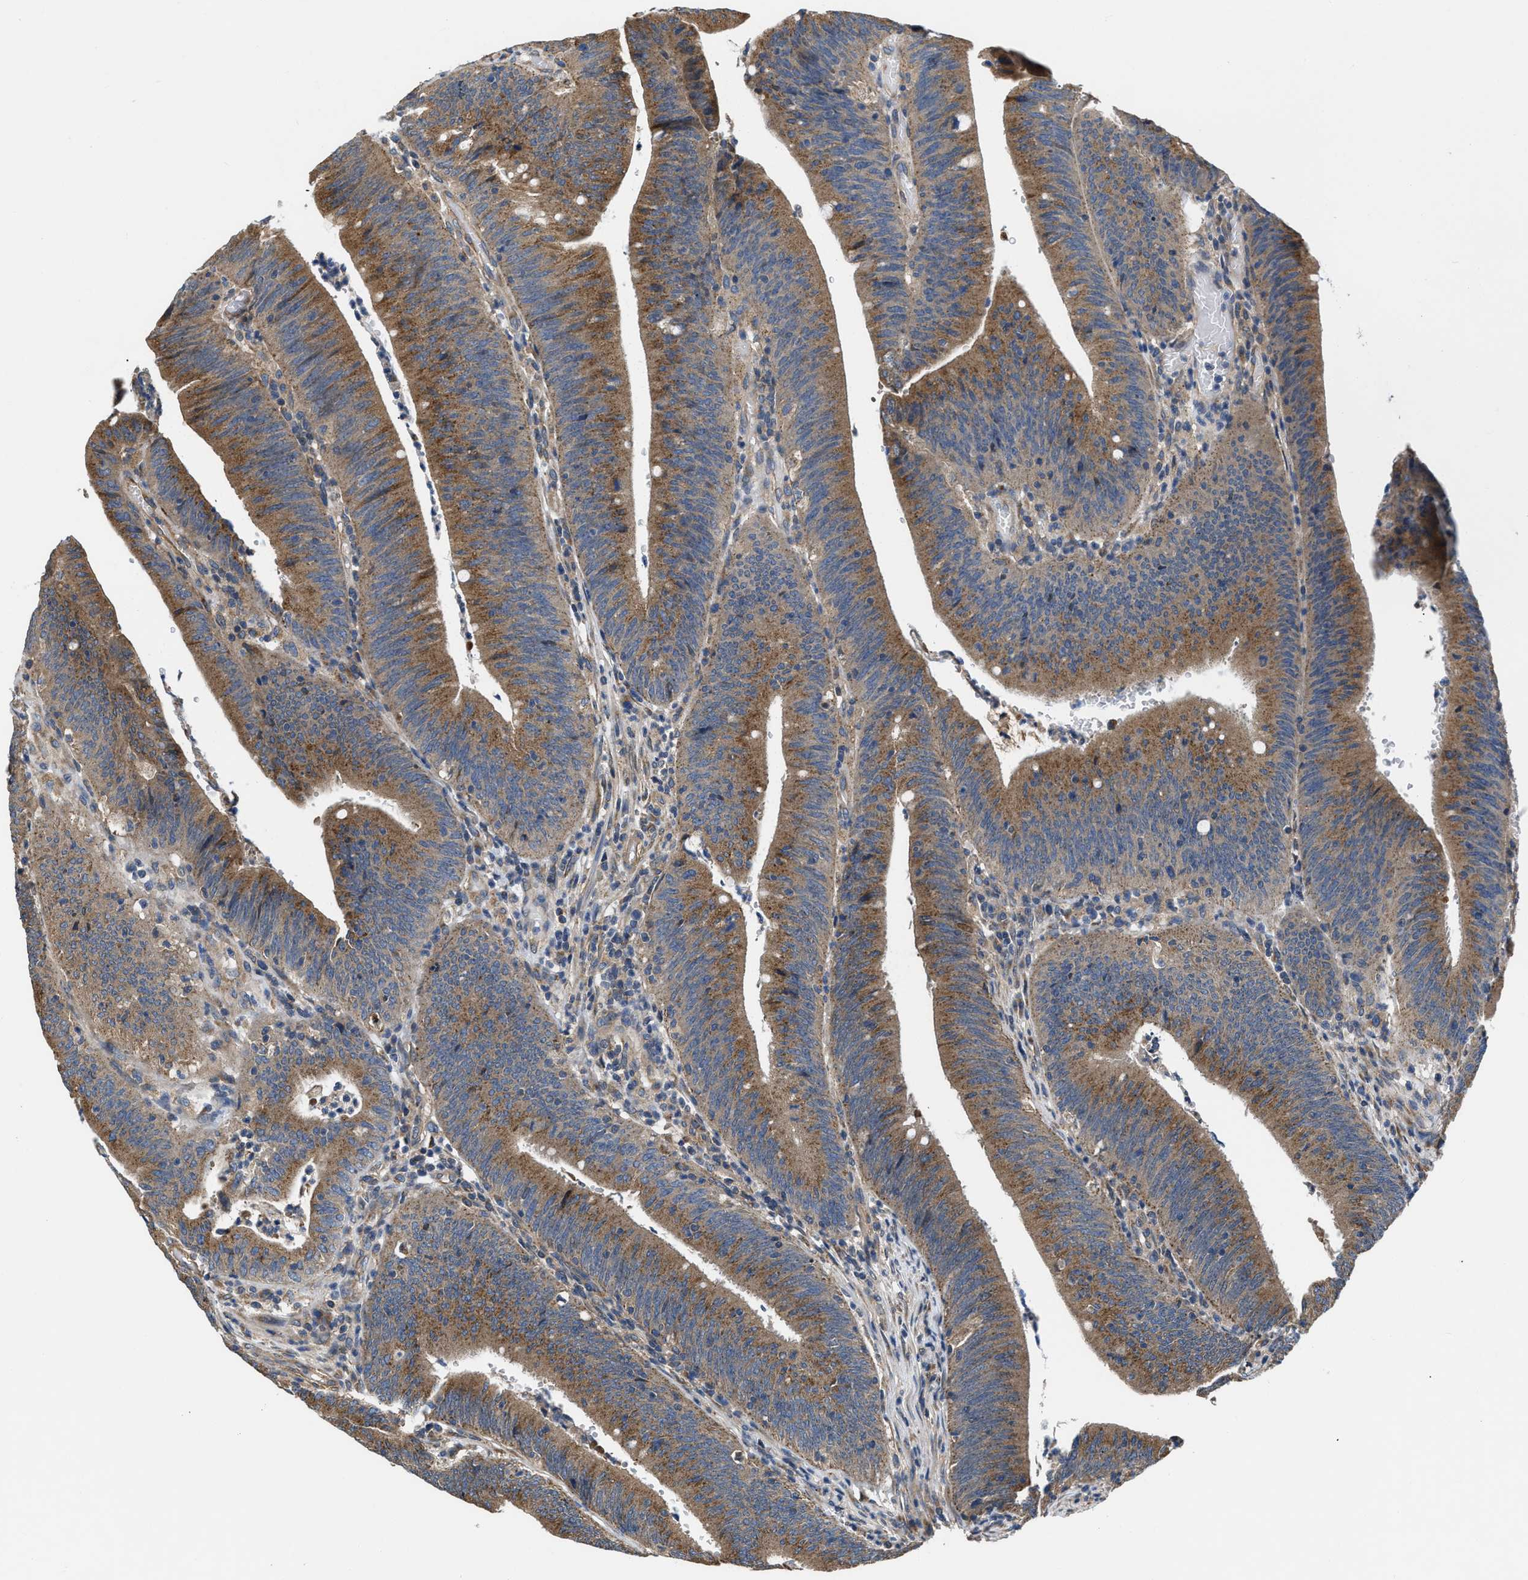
{"staining": {"intensity": "moderate", "quantity": ">75%", "location": "cytoplasmic/membranous"}, "tissue": "colorectal cancer", "cell_type": "Tumor cells", "image_type": "cancer", "snomed": [{"axis": "morphology", "description": "Normal tissue, NOS"}, {"axis": "morphology", "description": "Adenocarcinoma, NOS"}, {"axis": "topography", "description": "Rectum"}], "caption": "About >75% of tumor cells in human colorectal adenocarcinoma display moderate cytoplasmic/membranous protein expression as visualized by brown immunohistochemical staining.", "gene": "CEP128", "patient": {"sex": "female", "age": 66}}